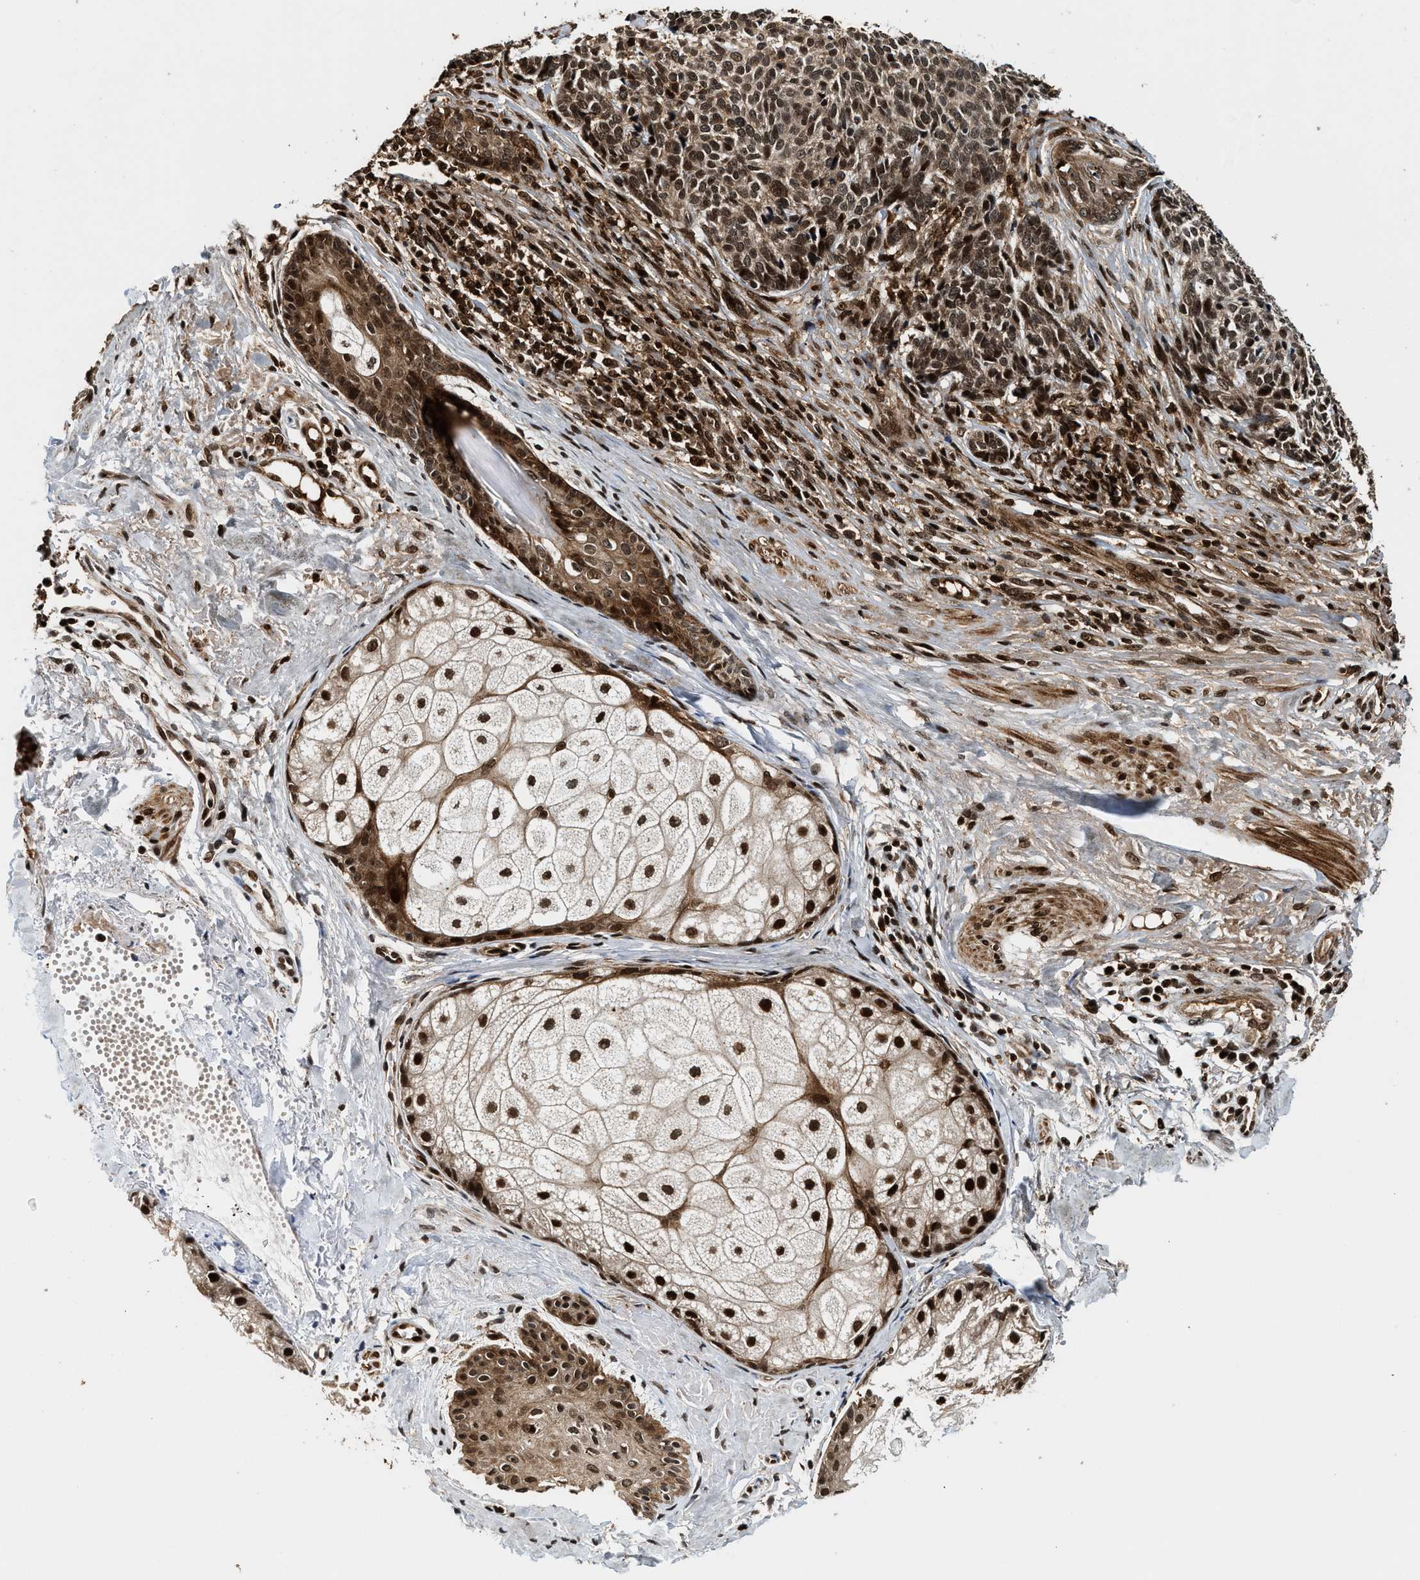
{"staining": {"intensity": "strong", "quantity": ">75%", "location": "cytoplasmic/membranous,nuclear"}, "tissue": "skin cancer", "cell_type": "Tumor cells", "image_type": "cancer", "snomed": [{"axis": "morphology", "description": "Basal cell carcinoma"}, {"axis": "topography", "description": "Skin"}], "caption": "High-magnification brightfield microscopy of skin basal cell carcinoma stained with DAB (3,3'-diaminobenzidine) (brown) and counterstained with hematoxylin (blue). tumor cells exhibit strong cytoplasmic/membranous and nuclear staining is identified in about>75% of cells. (Brightfield microscopy of DAB IHC at high magnification).", "gene": "MDM2", "patient": {"sex": "male", "age": 84}}